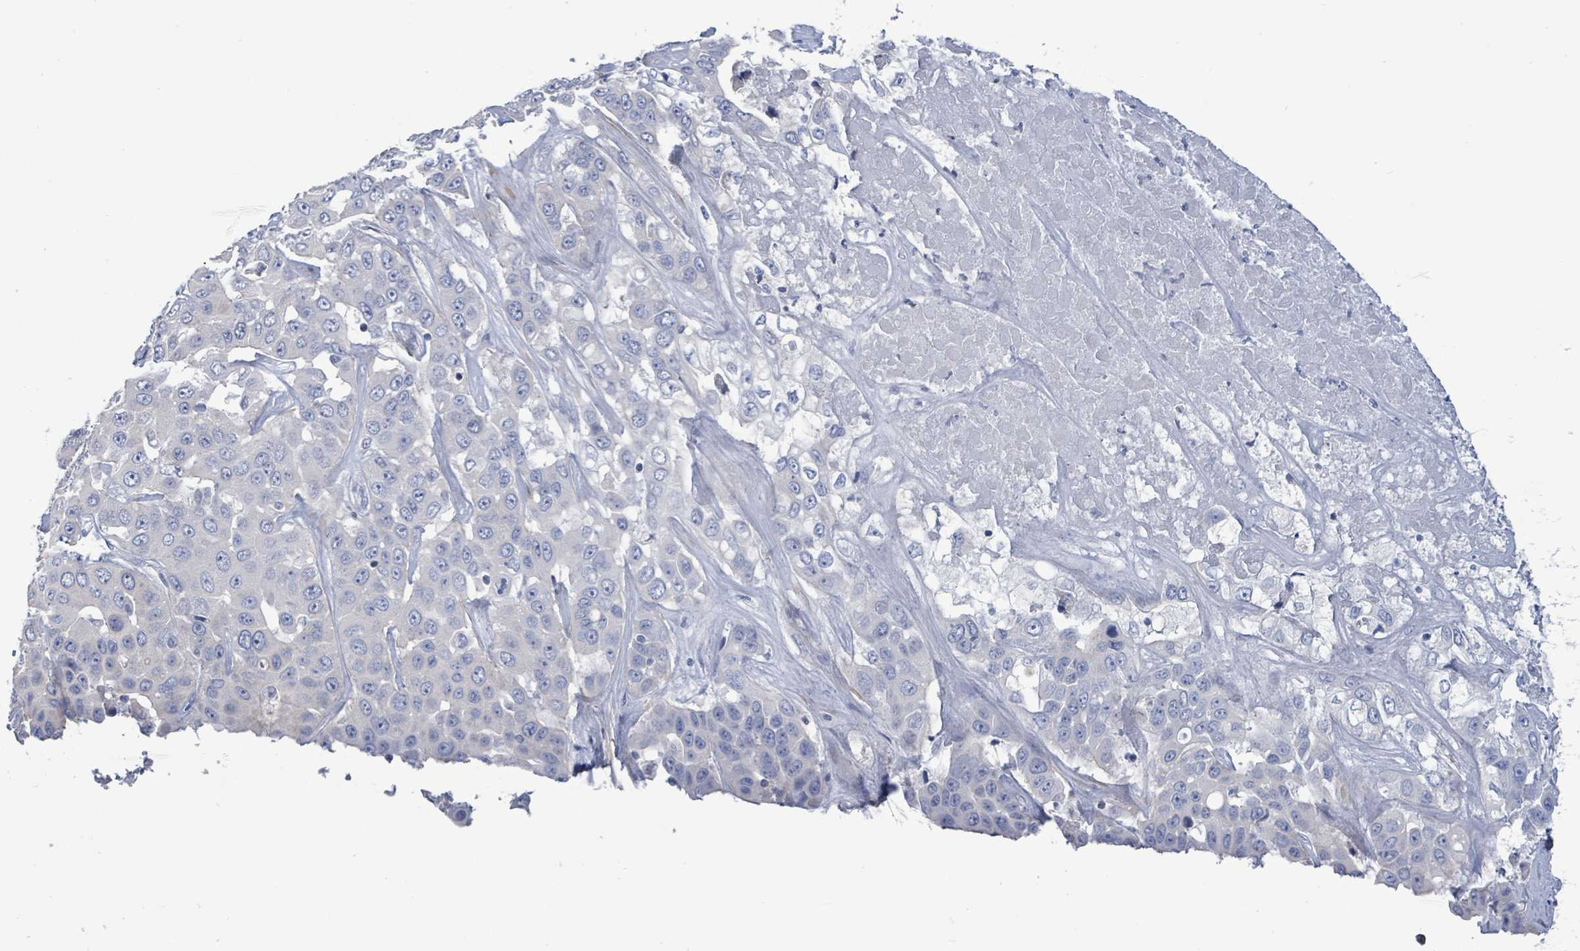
{"staining": {"intensity": "negative", "quantity": "none", "location": "none"}, "tissue": "liver cancer", "cell_type": "Tumor cells", "image_type": "cancer", "snomed": [{"axis": "morphology", "description": "Cholangiocarcinoma"}, {"axis": "topography", "description": "Liver"}], "caption": "DAB immunohistochemical staining of liver cancer shows no significant expression in tumor cells.", "gene": "NTN3", "patient": {"sex": "female", "age": 52}}